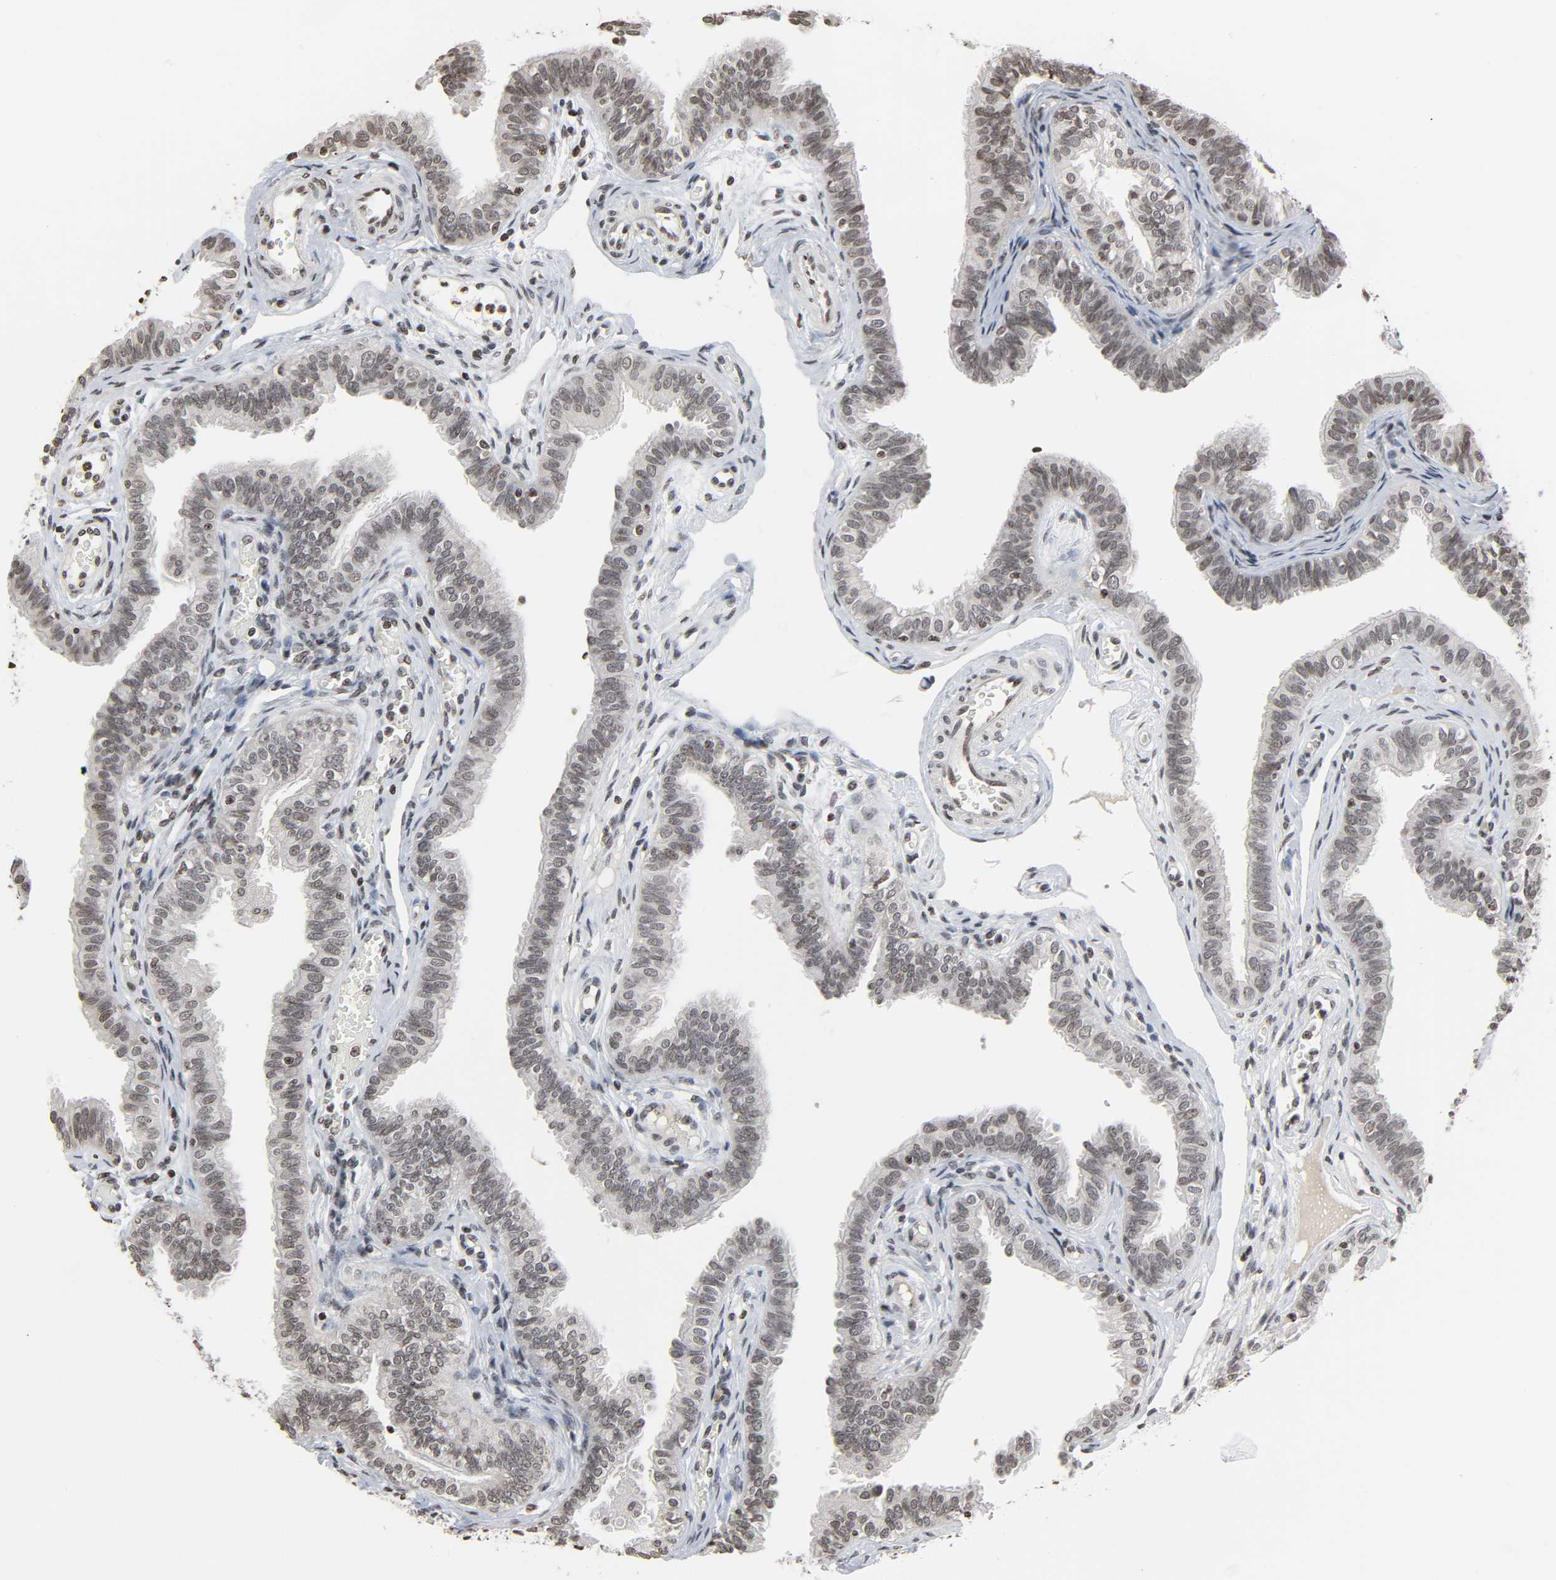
{"staining": {"intensity": "moderate", "quantity": ">75%", "location": "nuclear"}, "tissue": "fallopian tube", "cell_type": "Glandular cells", "image_type": "normal", "snomed": [{"axis": "morphology", "description": "Normal tissue, NOS"}, {"axis": "morphology", "description": "Dermoid, NOS"}, {"axis": "topography", "description": "Fallopian tube"}], "caption": "The photomicrograph demonstrates immunohistochemical staining of normal fallopian tube. There is moderate nuclear staining is appreciated in approximately >75% of glandular cells. Using DAB (brown) and hematoxylin (blue) stains, captured at high magnification using brightfield microscopy.", "gene": "ELAVL1", "patient": {"sex": "female", "age": 33}}